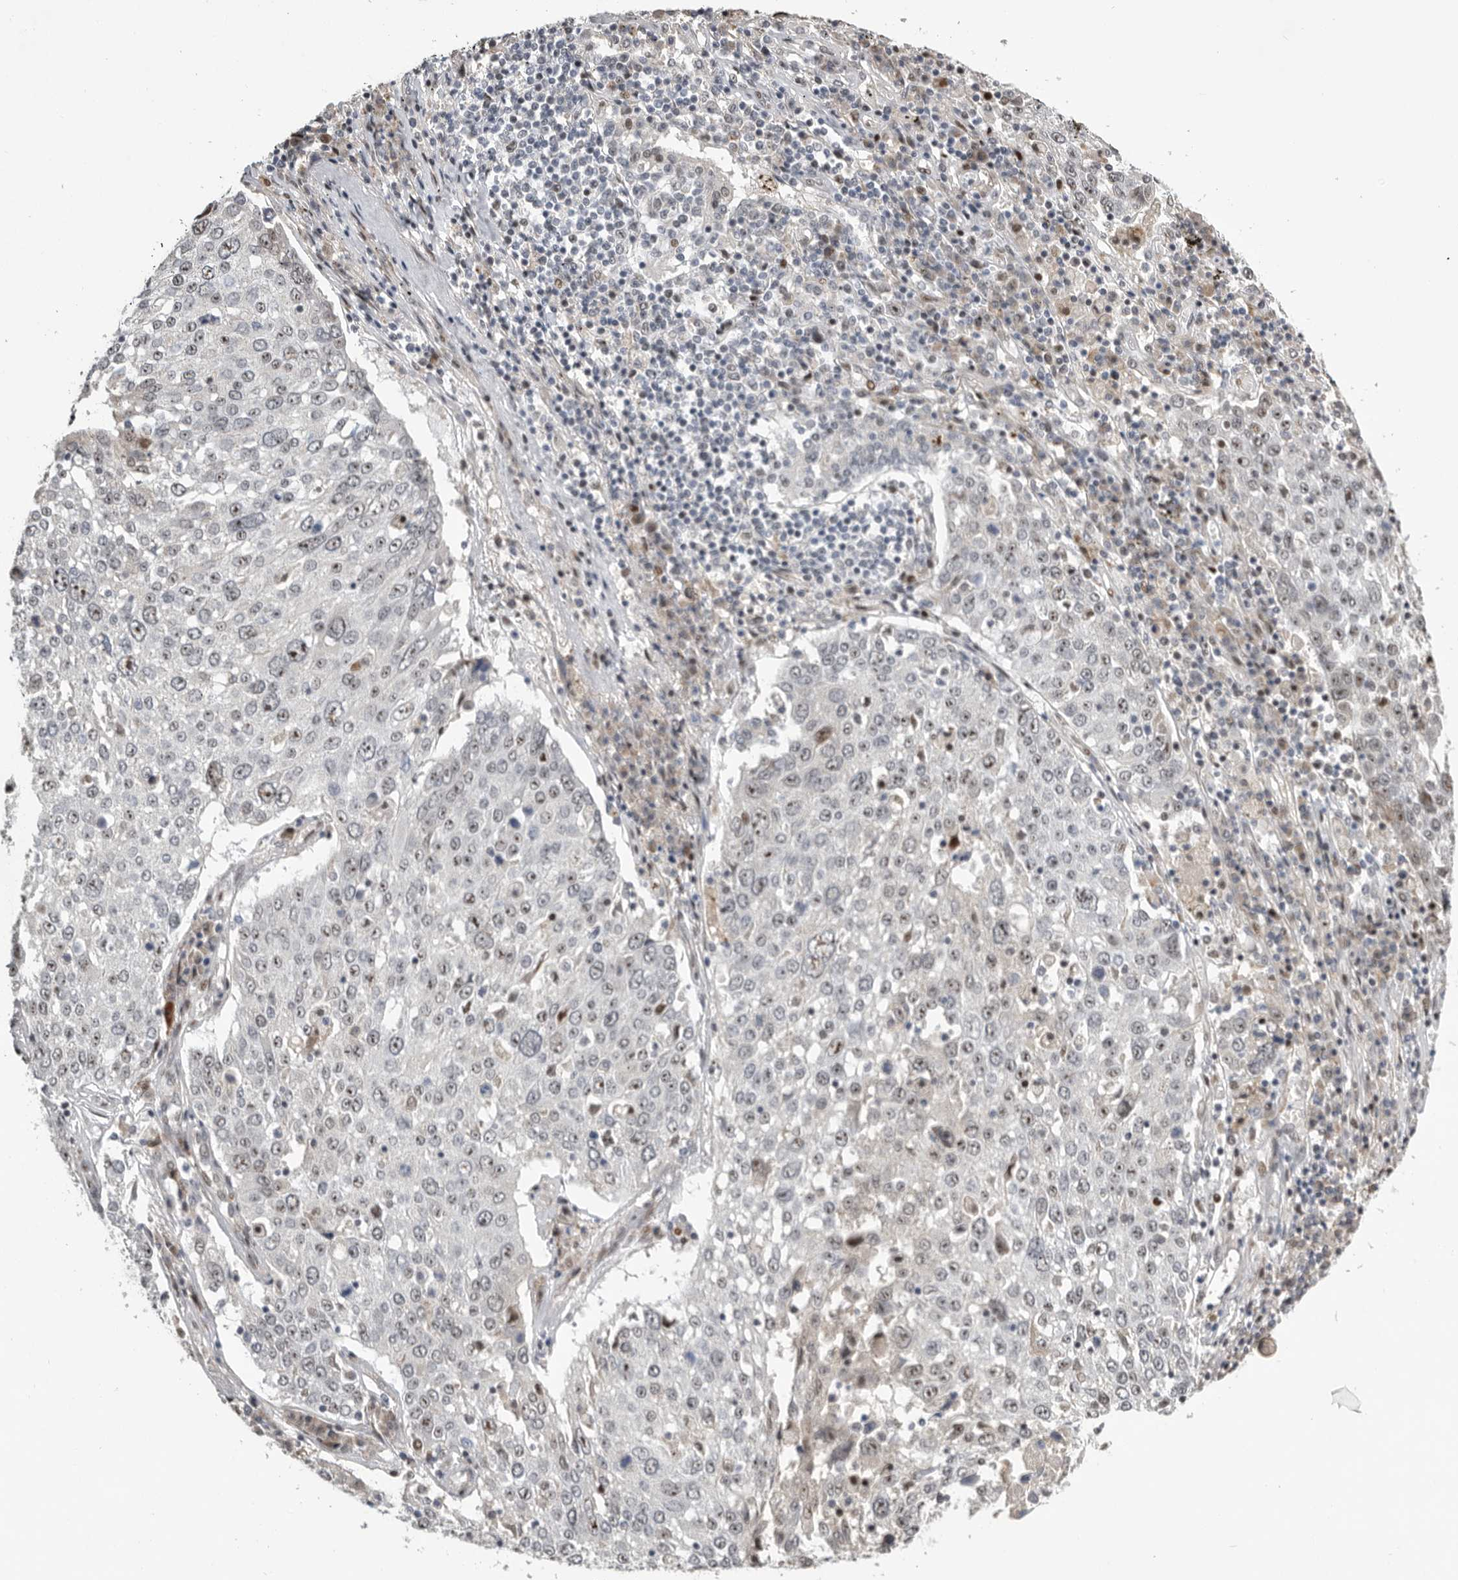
{"staining": {"intensity": "moderate", "quantity": "<25%", "location": "nuclear"}, "tissue": "lung cancer", "cell_type": "Tumor cells", "image_type": "cancer", "snomed": [{"axis": "morphology", "description": "Squamous cell carcinoma, NOS"}, {"axis": "topography", "description": "Lung"}], "caption": "Moderate nuclear positivity is appreciated in about <25% of tumor cells in lung cancer.", "gene": "PCMTD1", "patient": {"sex": "male", "age": 65}}